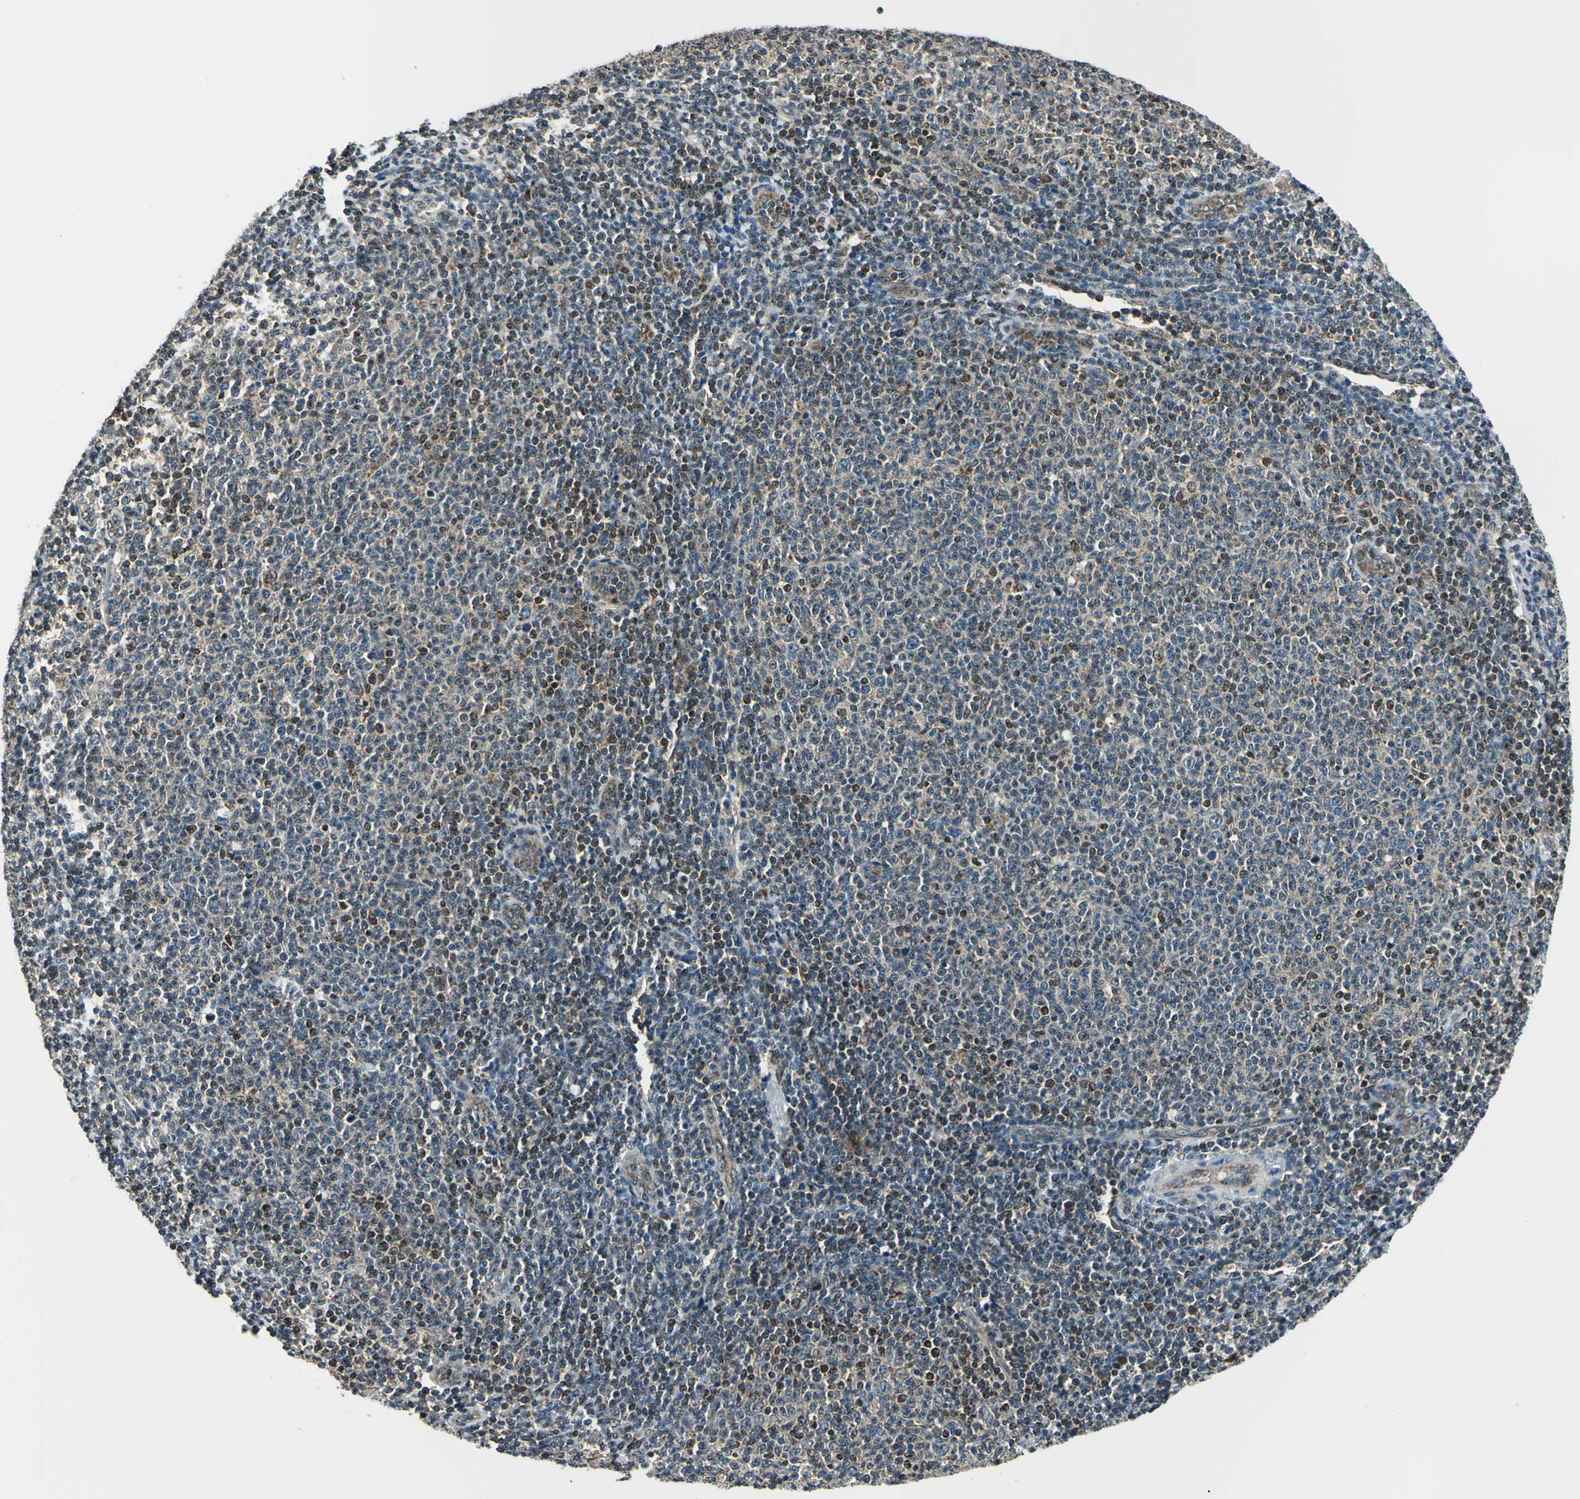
{"staining": {"intensity": "moderate", "quantity": ">75%", "location": "cytoplasmic/membranous,nuclear"}, "tissue": "lymphoma", "cell_type": "Tumor cells", "image_type": "cancer", "snomed": [{"axis": "morphology", "description": "Malignant lymphoma, non-Hodgkin's type, Low grade"}, {"axis": "topography", "description": "Lymph node"}], "caption": "Human lymphoma stained with a protein marker displays moderate staining in tumor cells.", "gene": "NUDT2", "patient": {"sex": "male", "age": 66}}